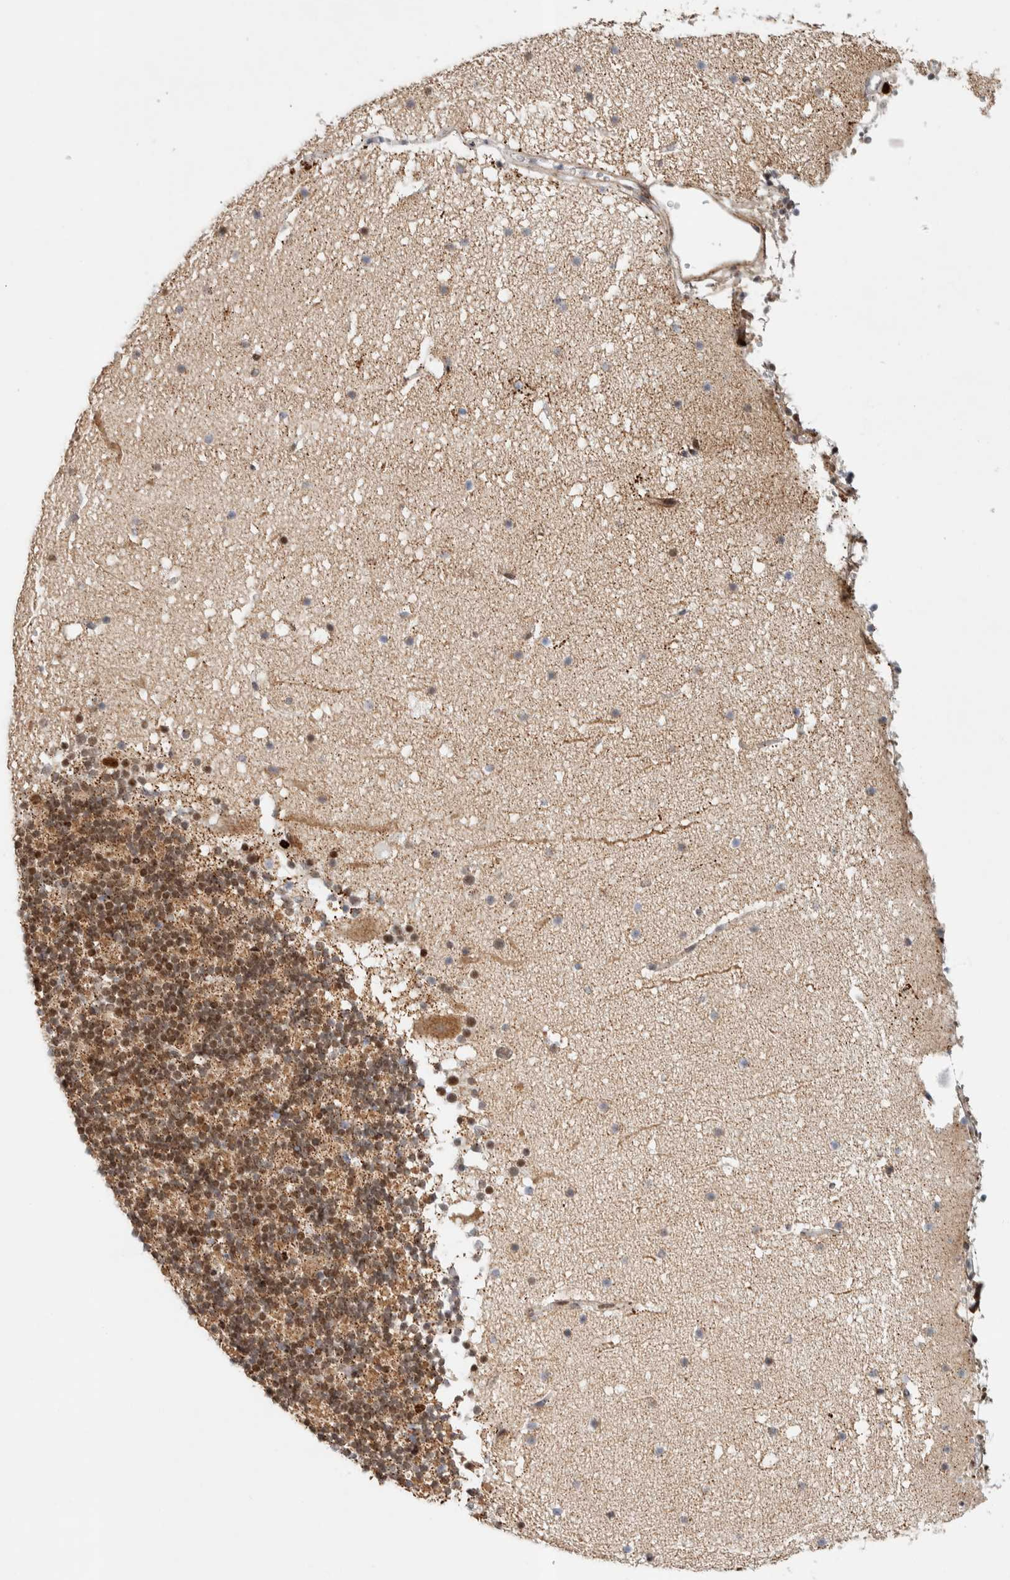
{"staining": {"intensity": "moderate", "quantity": ">75%", "location": "cytoplasmic/membranous"}, "tissue": "cerebellum", "cell_type": "Cells in granular layer", "image_type": "normal", "snomed": [{"axis": "morphology", "description": "Normal tissue, NOS"}, {"axis": "topography", "description": "Cerebellum"}], "caption": "Protein analysis of unremarkable cerebellum exhibits moderate cytoplasmic/membranous staining in about >75% of cells in granular layer. (DAB IHC, brown staining for protein, blue staining for nuclei).", "gene": "TSPAN32", "patient": {"sex": "male", "age": 57}}